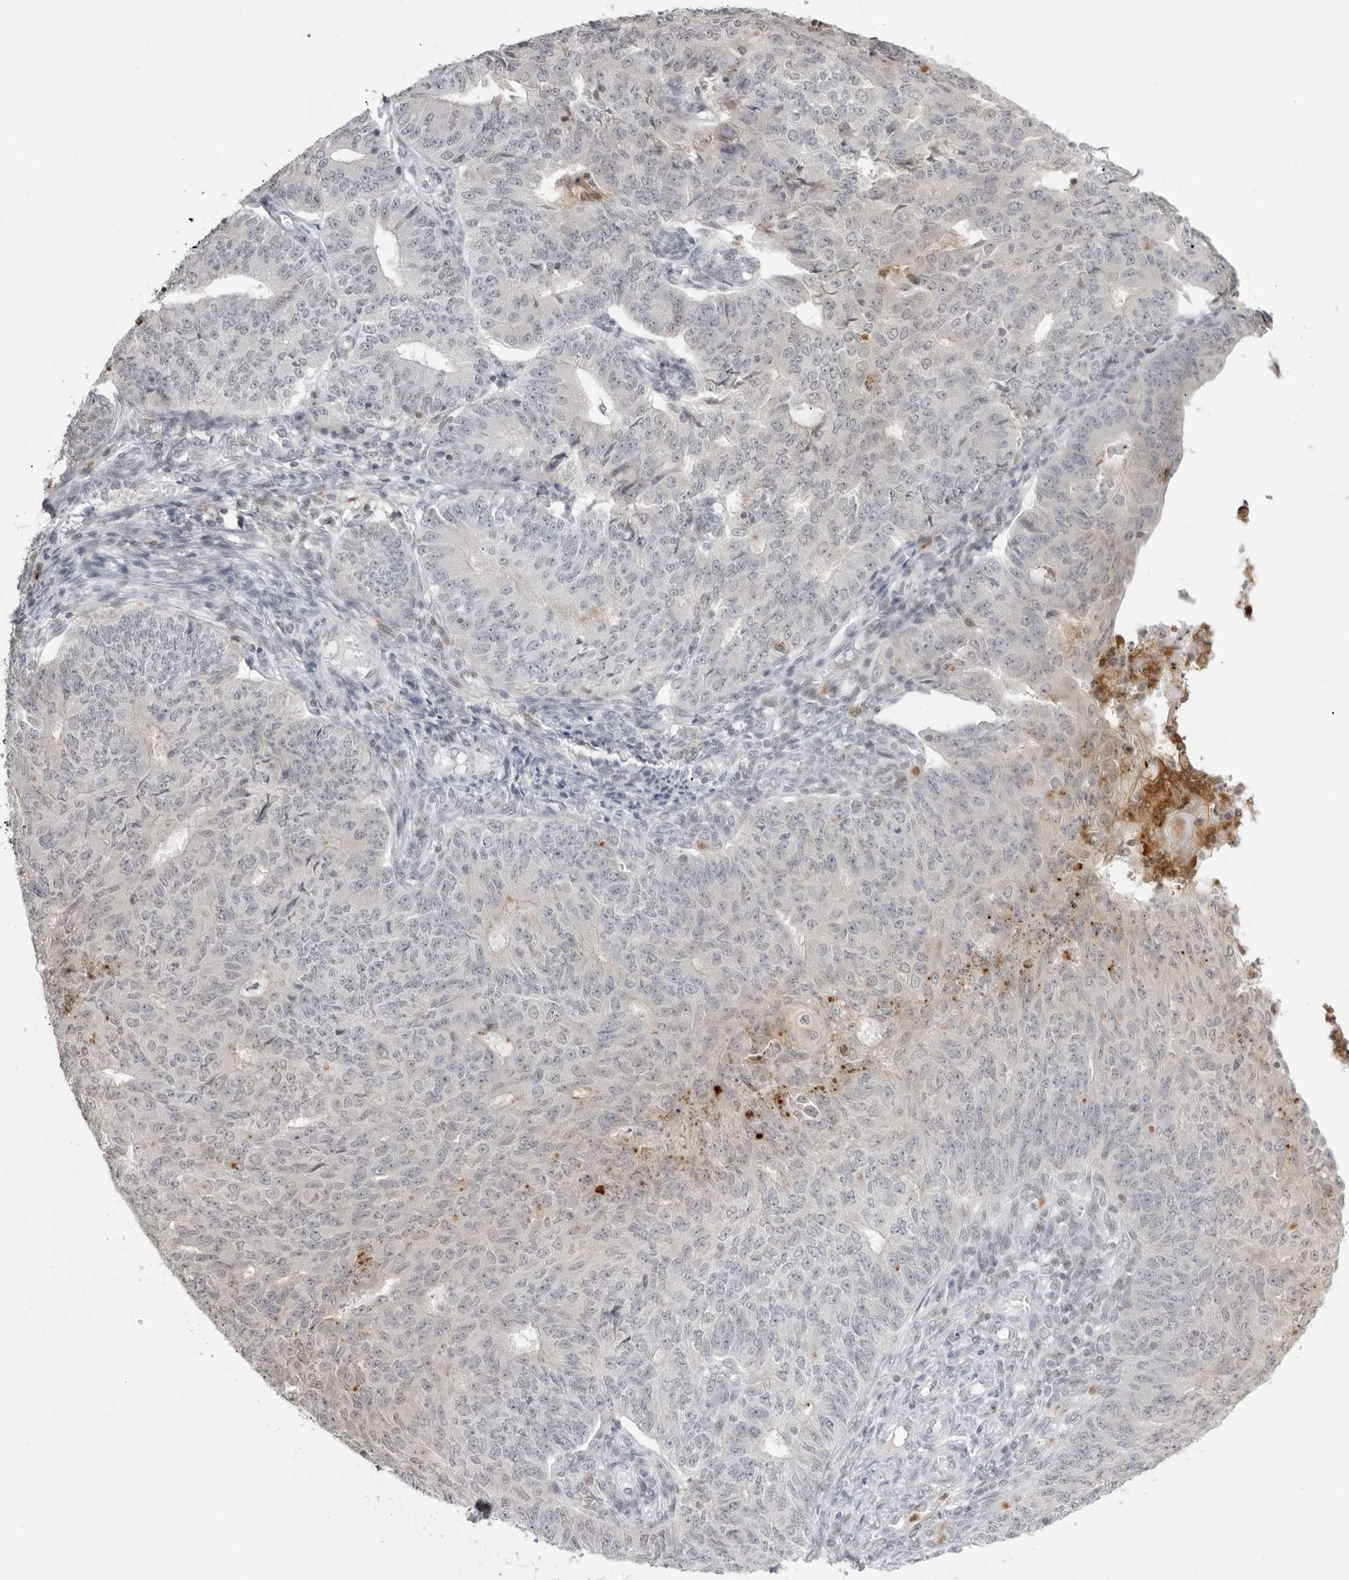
{"staining": {"intensity": "negative", "quantity": "none", "location": "none"}, "tissue": "endometrial cancer", "cell_type": "Tumor cells", "image_type": "cancer", "snomed": [{"axis": "morphology", "description": "Adenocarcinoma, NOS"}, {"axis": "topography", "description": "Endometrium"}], "caption": "This is an immunohistochemistry image of human adenocarcinoma (endometrial). There is no expression in tumor cells.", "gene": "RNF146", "patient": {"sex": "female", "age": 32}}